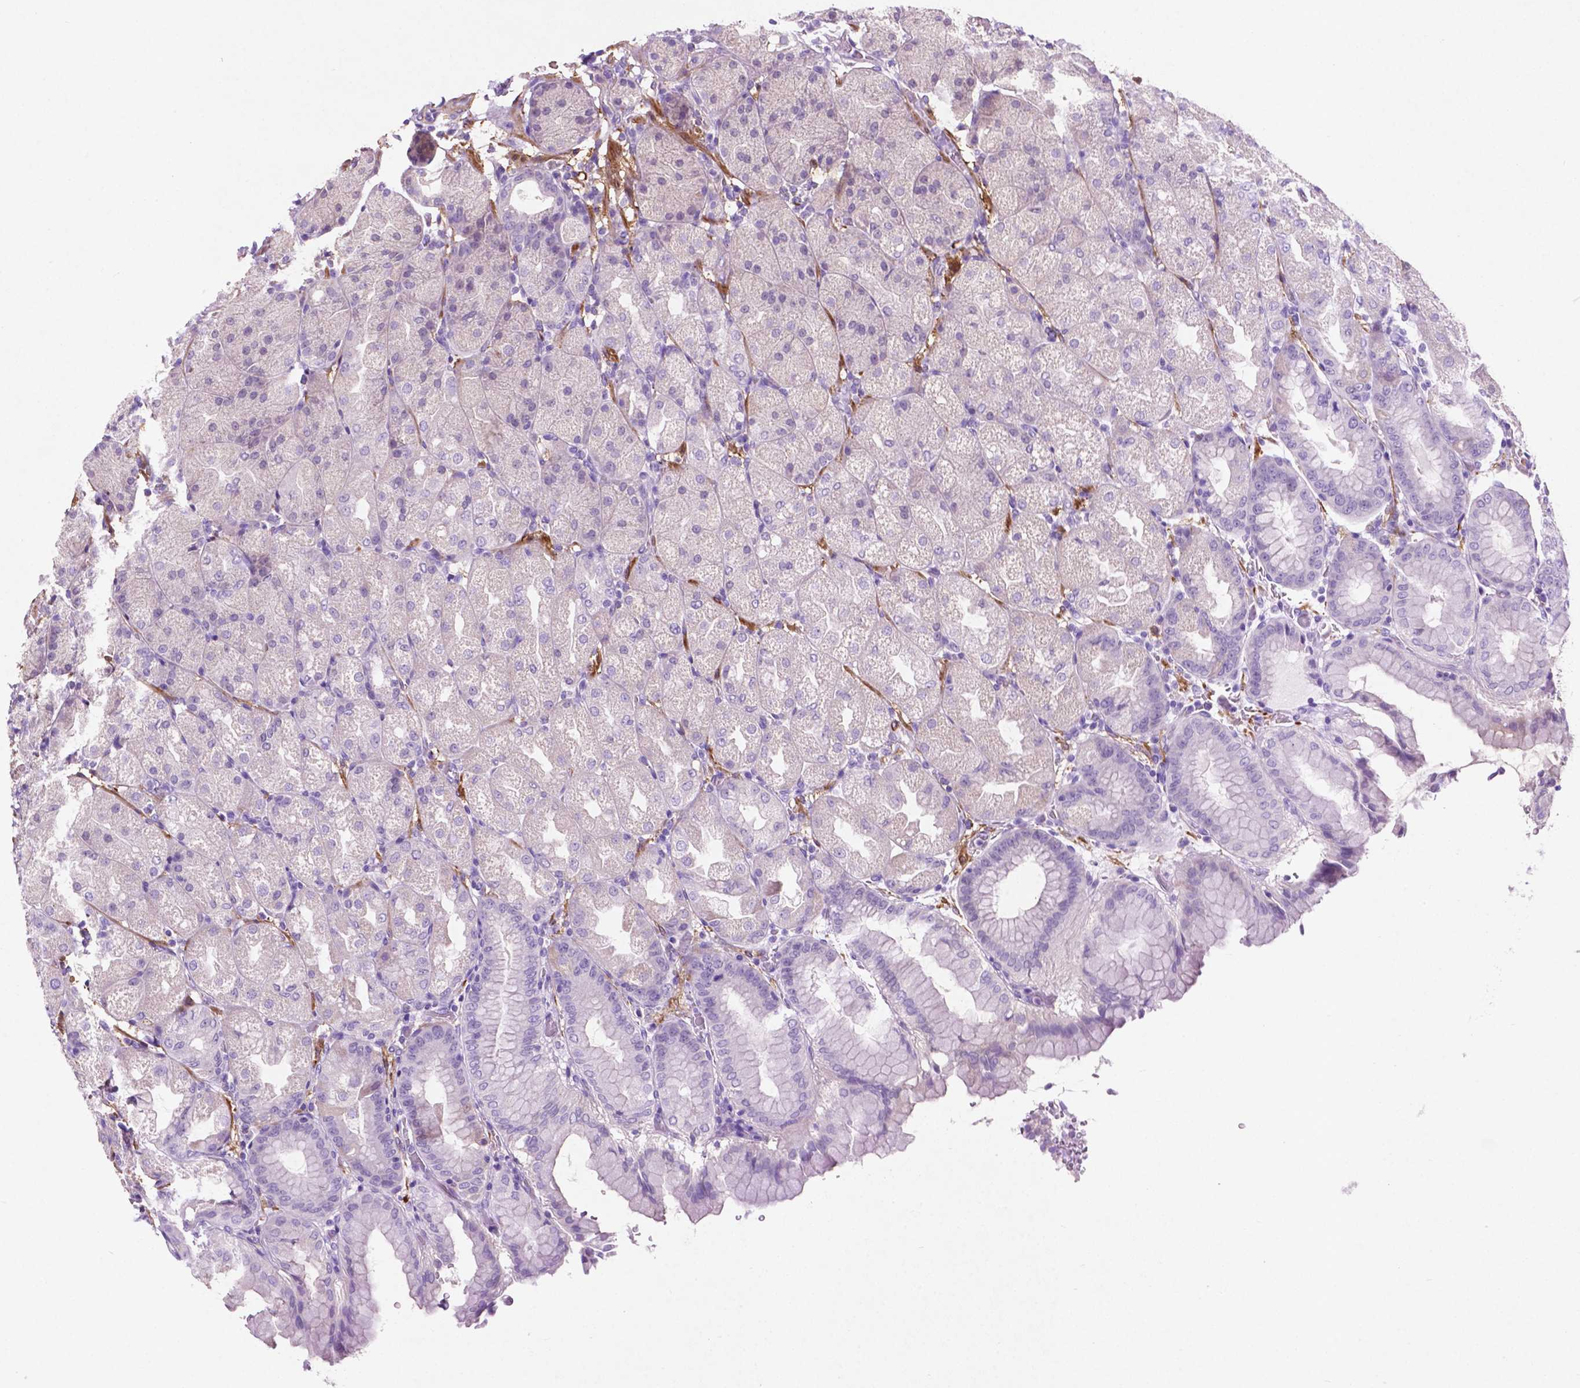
{"staining": {"intensity": "negative", "quantity": "none", "location": "none"}, "tissue": "stomach", "cell_type": "Glandular cells", "image_type": "normal", "snomed": [{"axis": "morphology", "description": "Normal tissue, NOS"}, {"axis": "topography", "description": "Stomach, upper"}, {"axis": "topography", "description": "Stomach"}, {"axis": "topography", "description": "Stomach, lower"}], "caption": "High power microscopy image of an IHC photomicrograph of benign stomach, revealing no significant staining in glandular cells.", "gene": "ASPG", "patient": {"sex": "male", "age": 62}}